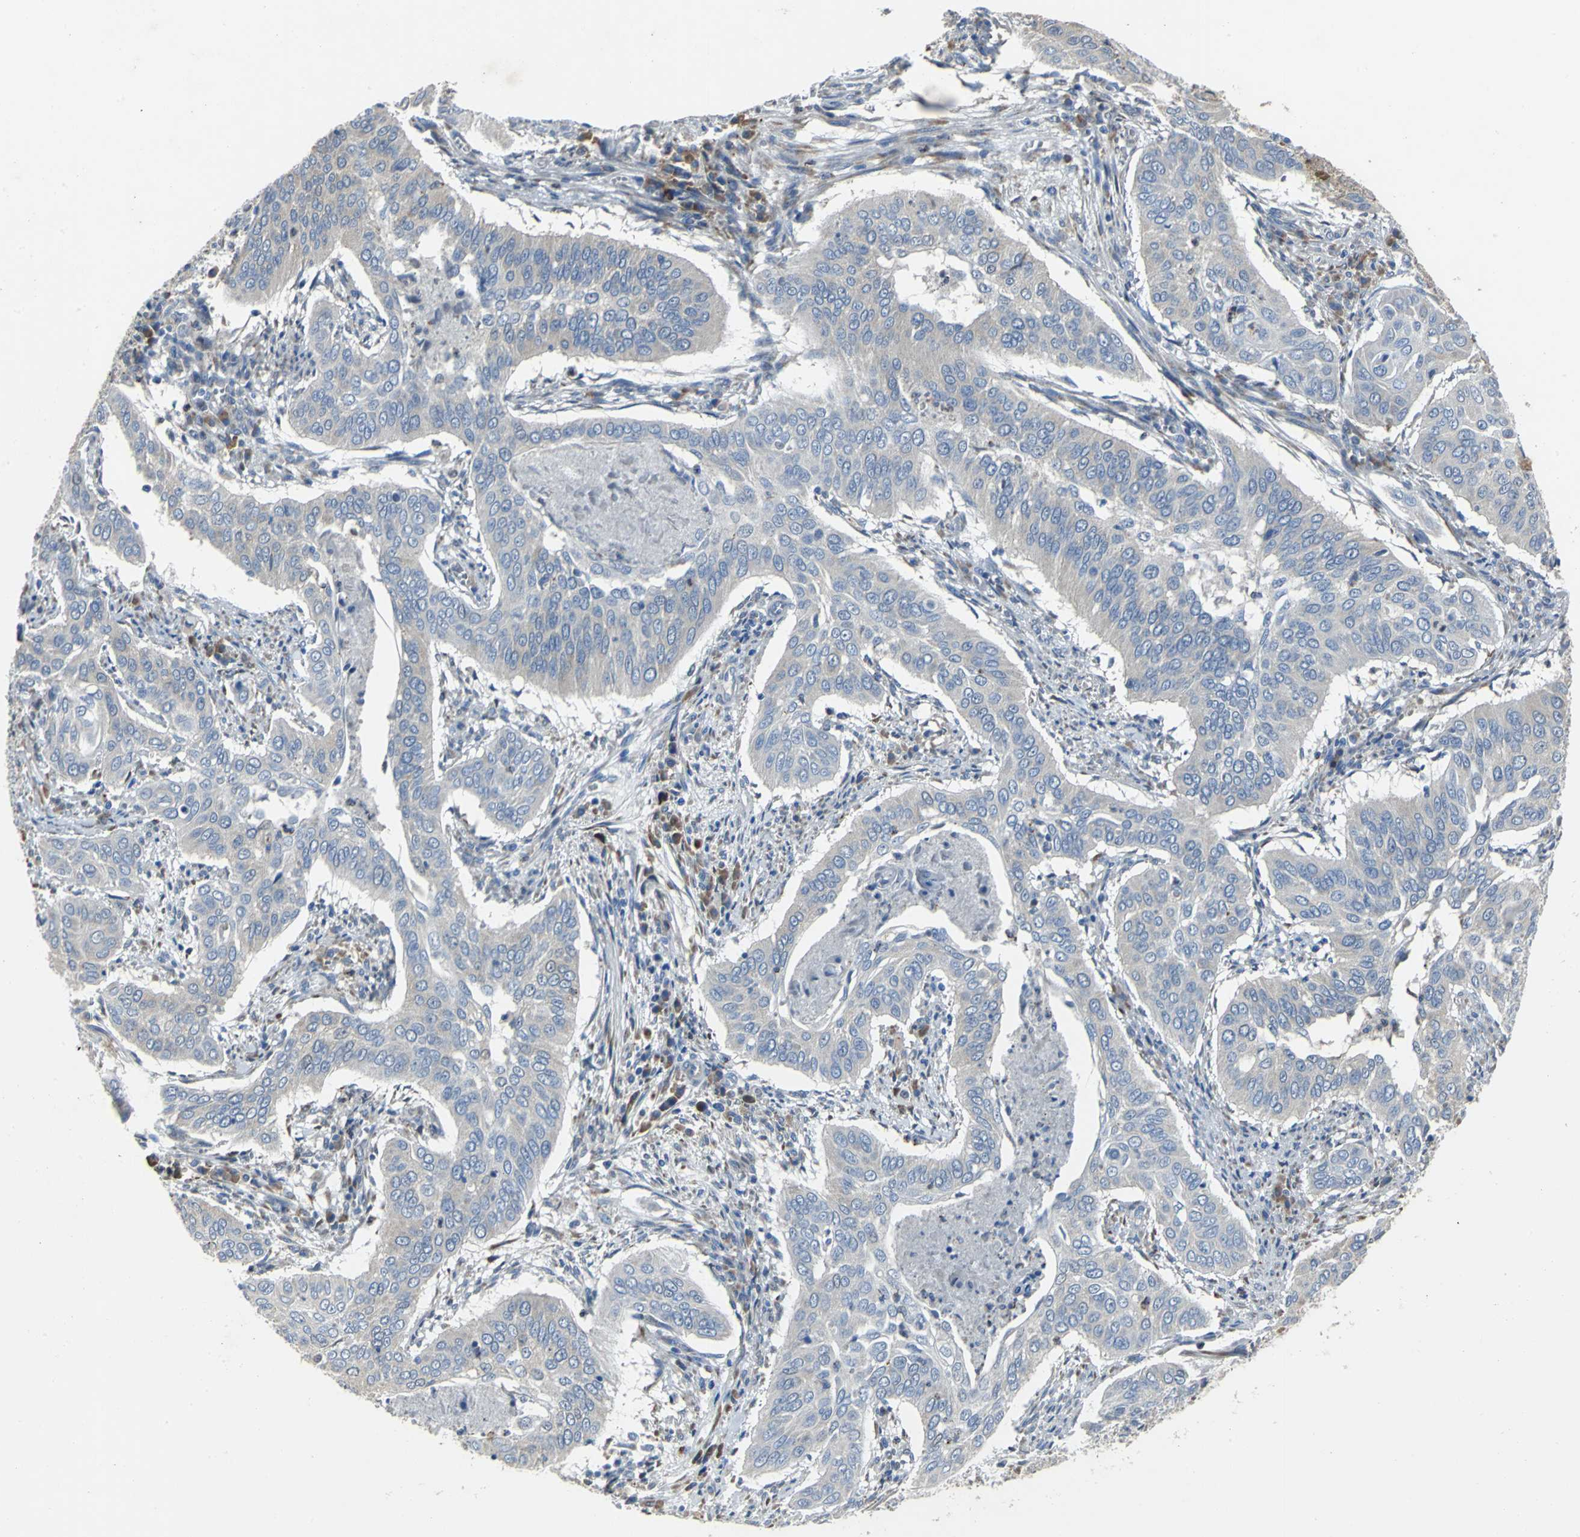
{"staining": {"intensity": "negative", "quantity": "none", "location": "none"}, "tissue": "cervical cancer", "cell_type": "Tumor cells", "image_type": "cancer", "snomed": [{"axis": "morphology", "description": "Squamous cell carcinoma, NOS"}, {"axis": "topography", "description": "Cervix"}], "caption": "Human cervical cancer stained for a protein using IHC exhibits no expression in tumor cells.", "gene": "EIF5A", "patient": {"sex": "female", "age": 39}}